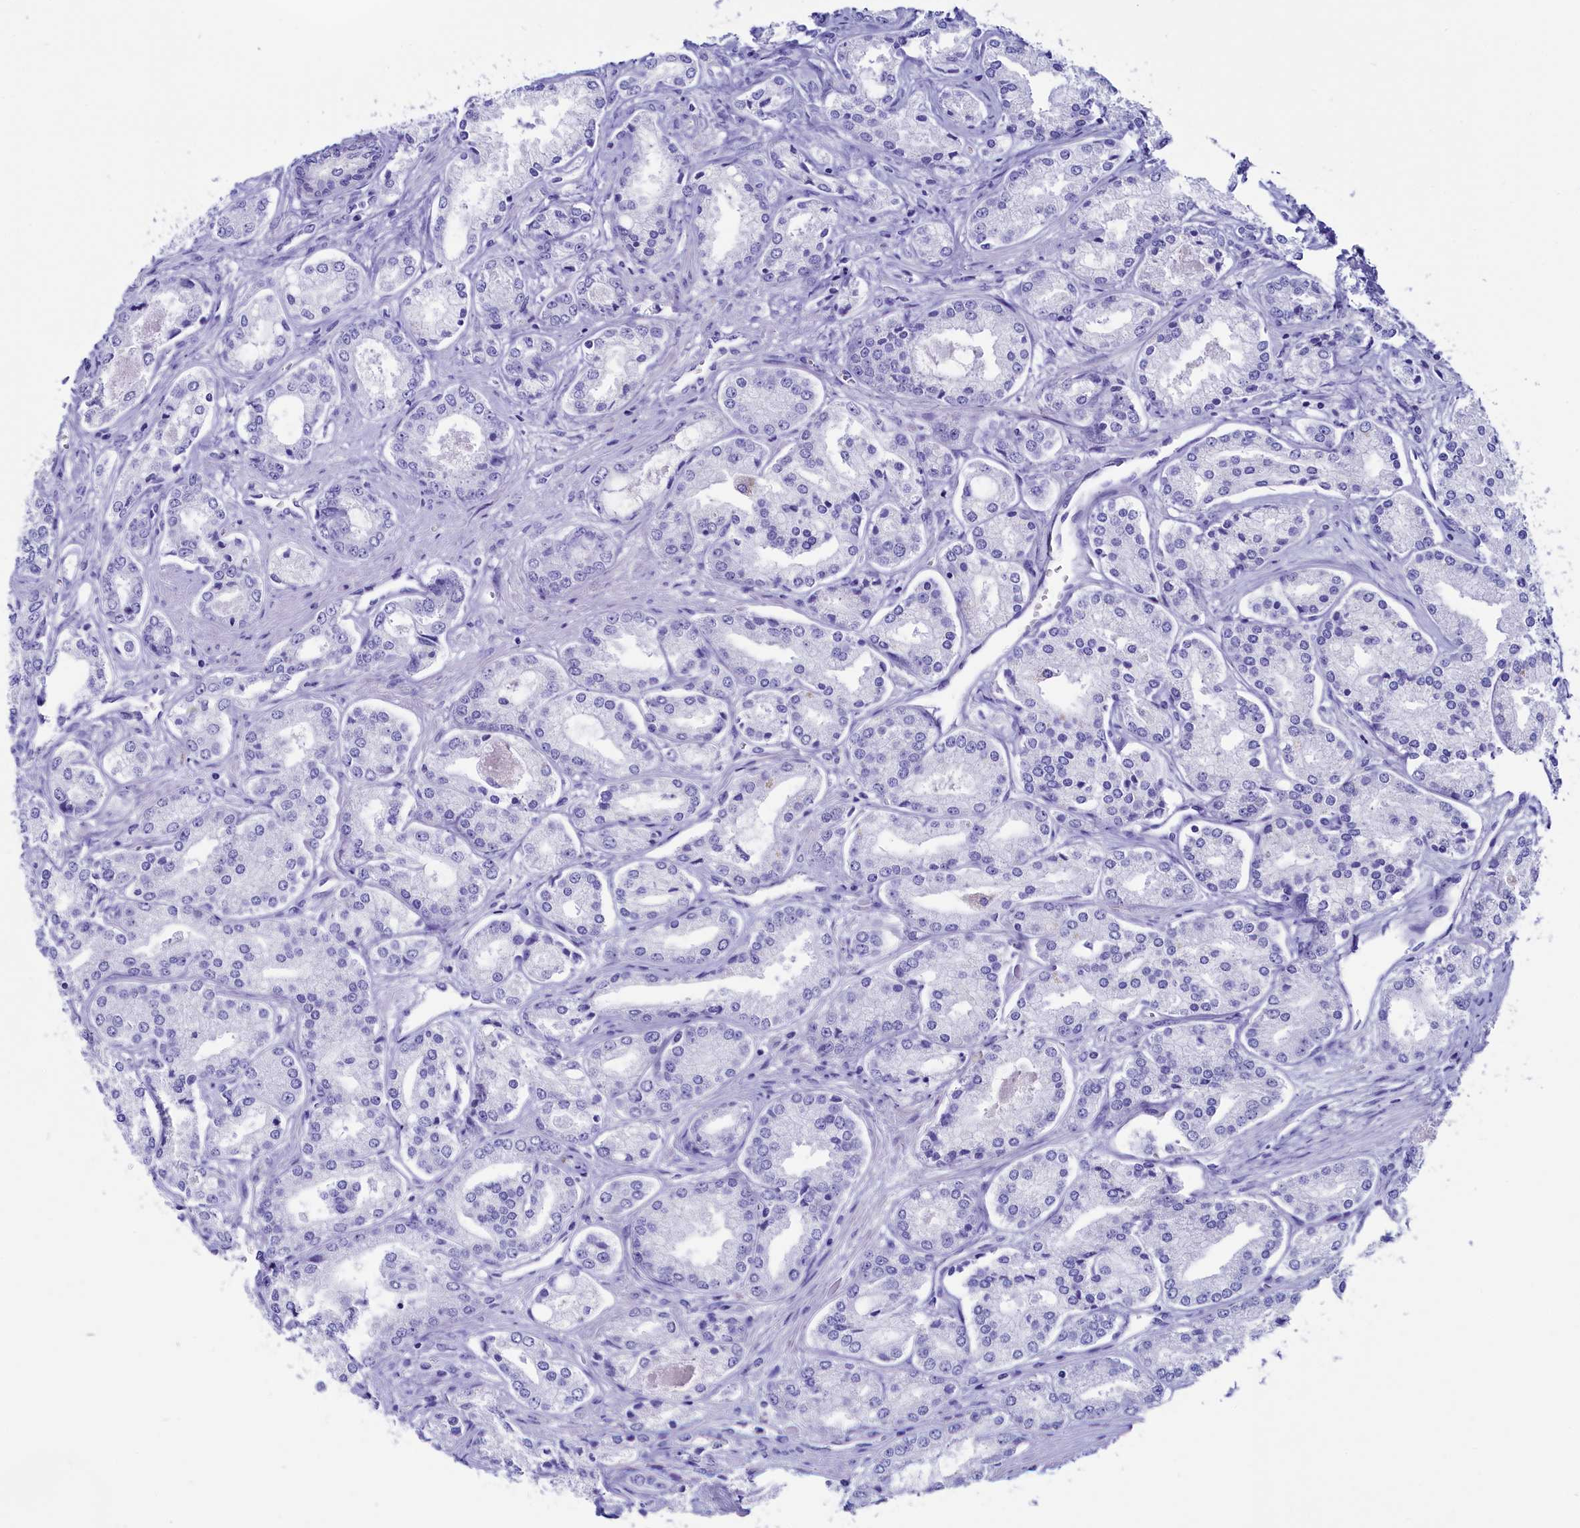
{"staining": {"intensity": "negative", "quantity": "none", "location": "none"}, "tissue": "prostate cancer", "cell_type": "Tumor cells", "image_type": "cancer", "snomed": [{"axis": "morphology", "description": "Adenocarcinoma, Low grade"}, {"axis": "topography", "description": "Prostate"}], "caption": "Human prostate cancer (adenocarcinoma (low-grade)) stained for a protein using IHC shows no positivity in tumor cells.", "gene": "ANKRD29", "patient": {"sex": "male", "age": 68}}